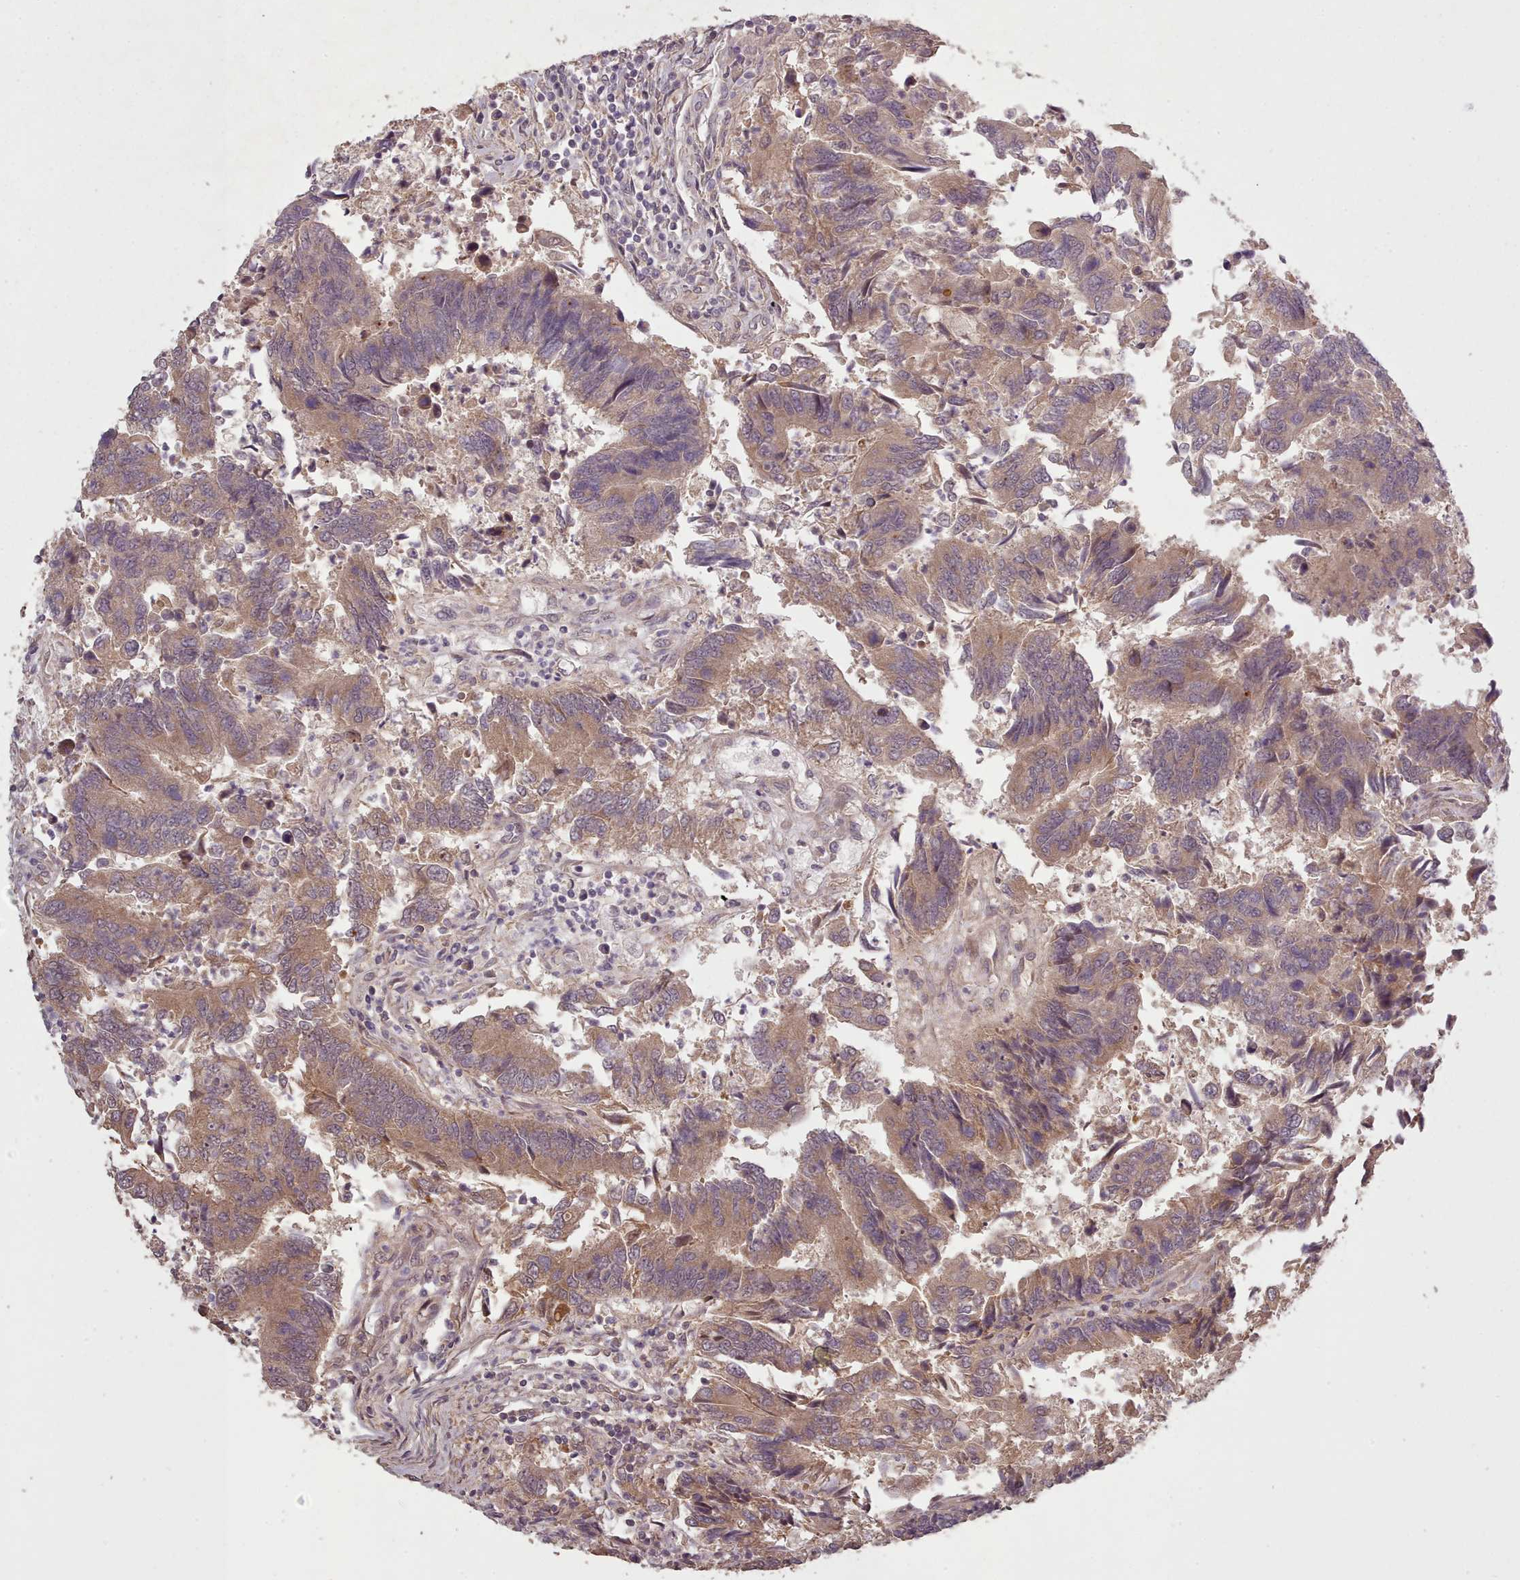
{"staining": {"intensity": "moderate", "quantity": "25%-75%", "location": "cytoplasmic/membranous"}, "tissue": "colorectal cancer", "cell_type": "Tumor cells", "image_type": "cancer", "snomed": [{"axis": "morphology", "description": "Adenocarcinoma, NOS"}, {"axis": "topography", "description": "Colon"}], "caption": "Immunohistochemistry (IHC) micrograph of neoplastic tissue: colorectal adenocarcinoma stained using immunohistochemistry exhibits medium levels of moderate protein expression localized specifically in the cytoplasmic/membranous of tumor cells, appearing as a cytoplasmic/membranous brown color.", "gene": "CDC6", "patient": {"sex": "female", "age": 67}}